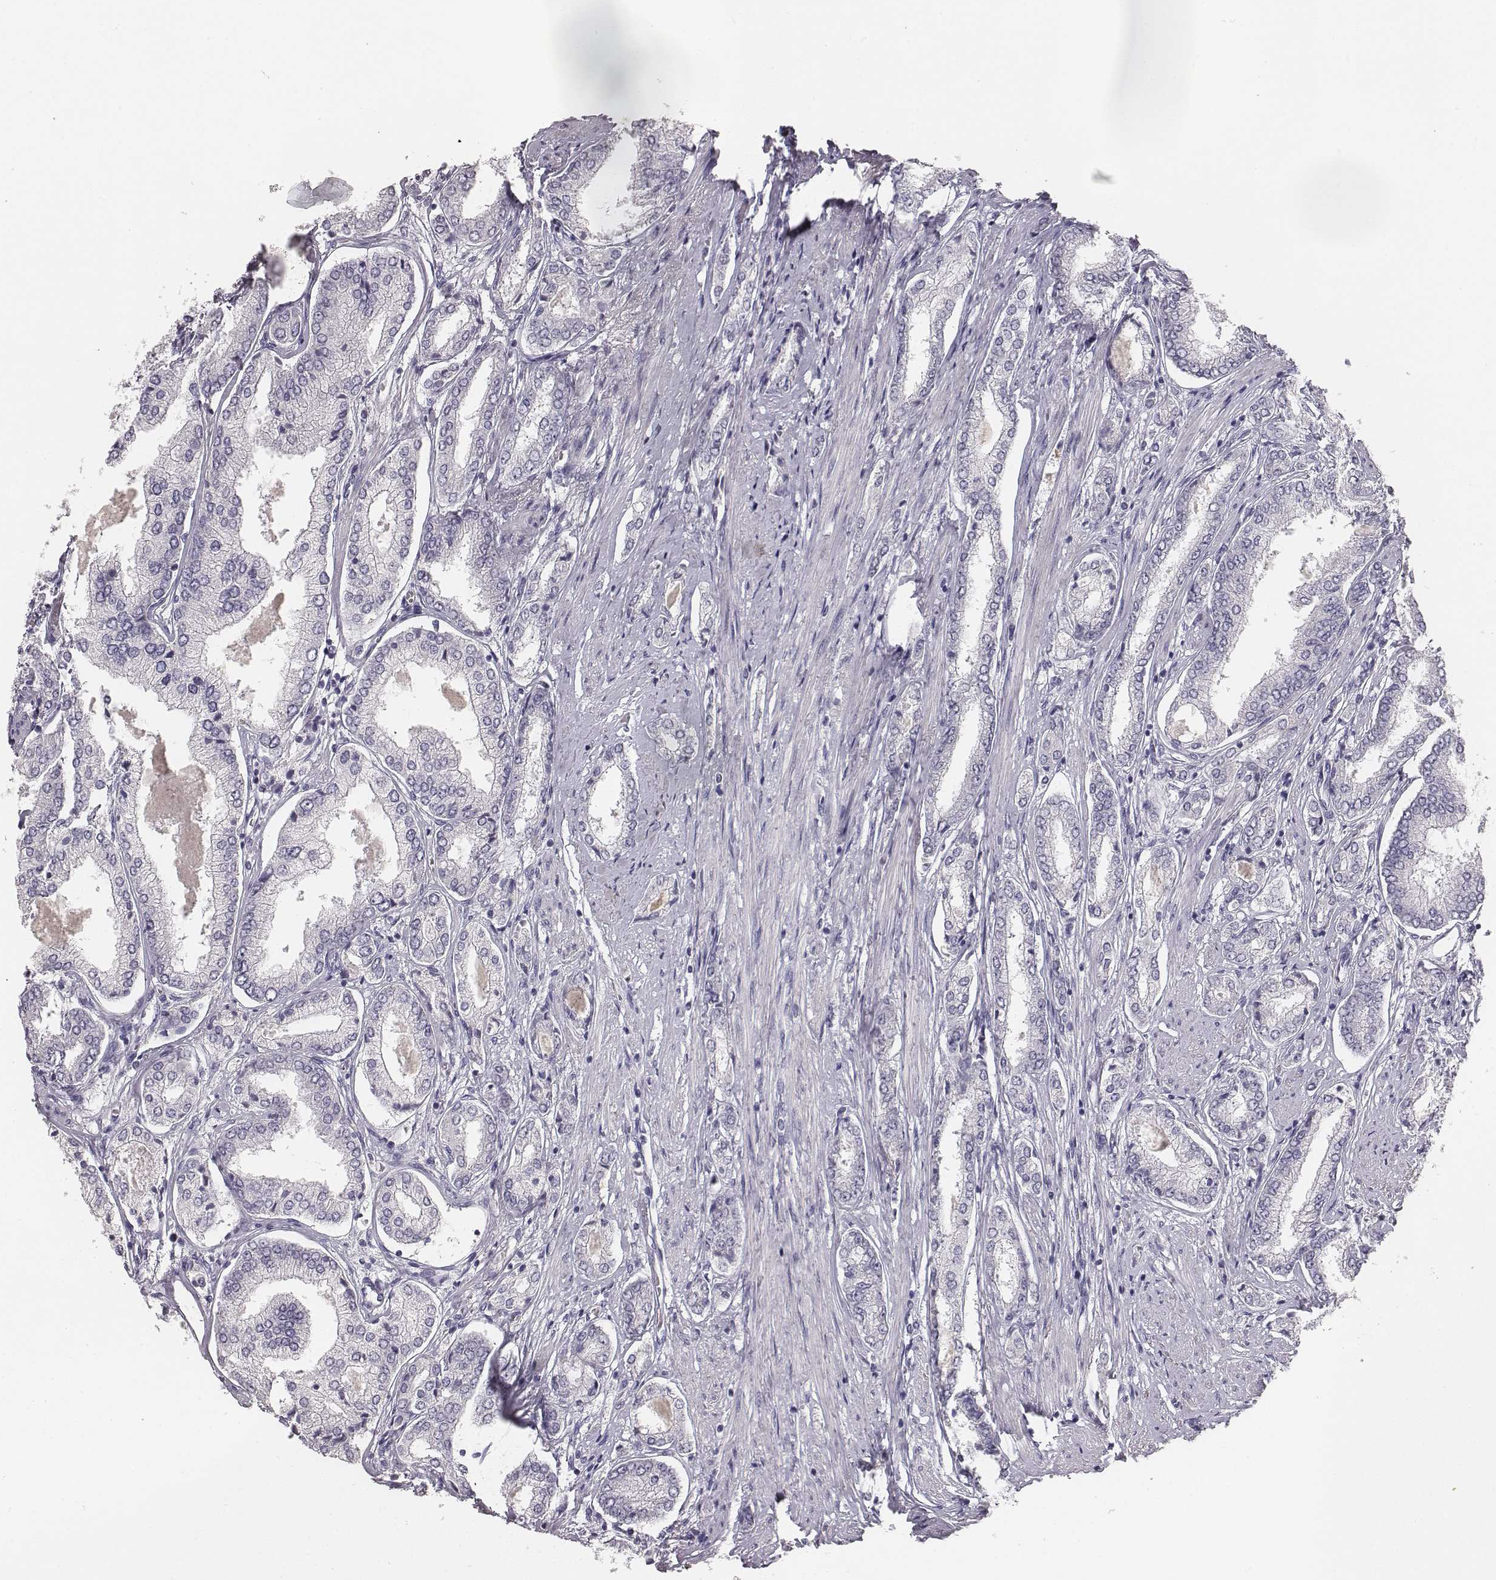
{"staining": {"intensity": "negative", "quantity": "none", "location": "none"}, "tissue": "prostate cancer", "cell_type": "Tumor cells", "image_type": "cancer", "snomed": [{"axis": "morphology", "description": "Adenocarcinoma, NOS"}, {"axis": "topography", "description": "Prostate"}], "caption": "Micrograph shows no significant protein positivity in tumor cells of adenocarcinoma (prostate).", "gene": "MYH6", "patient": {"sex": "male", "age": 63}}